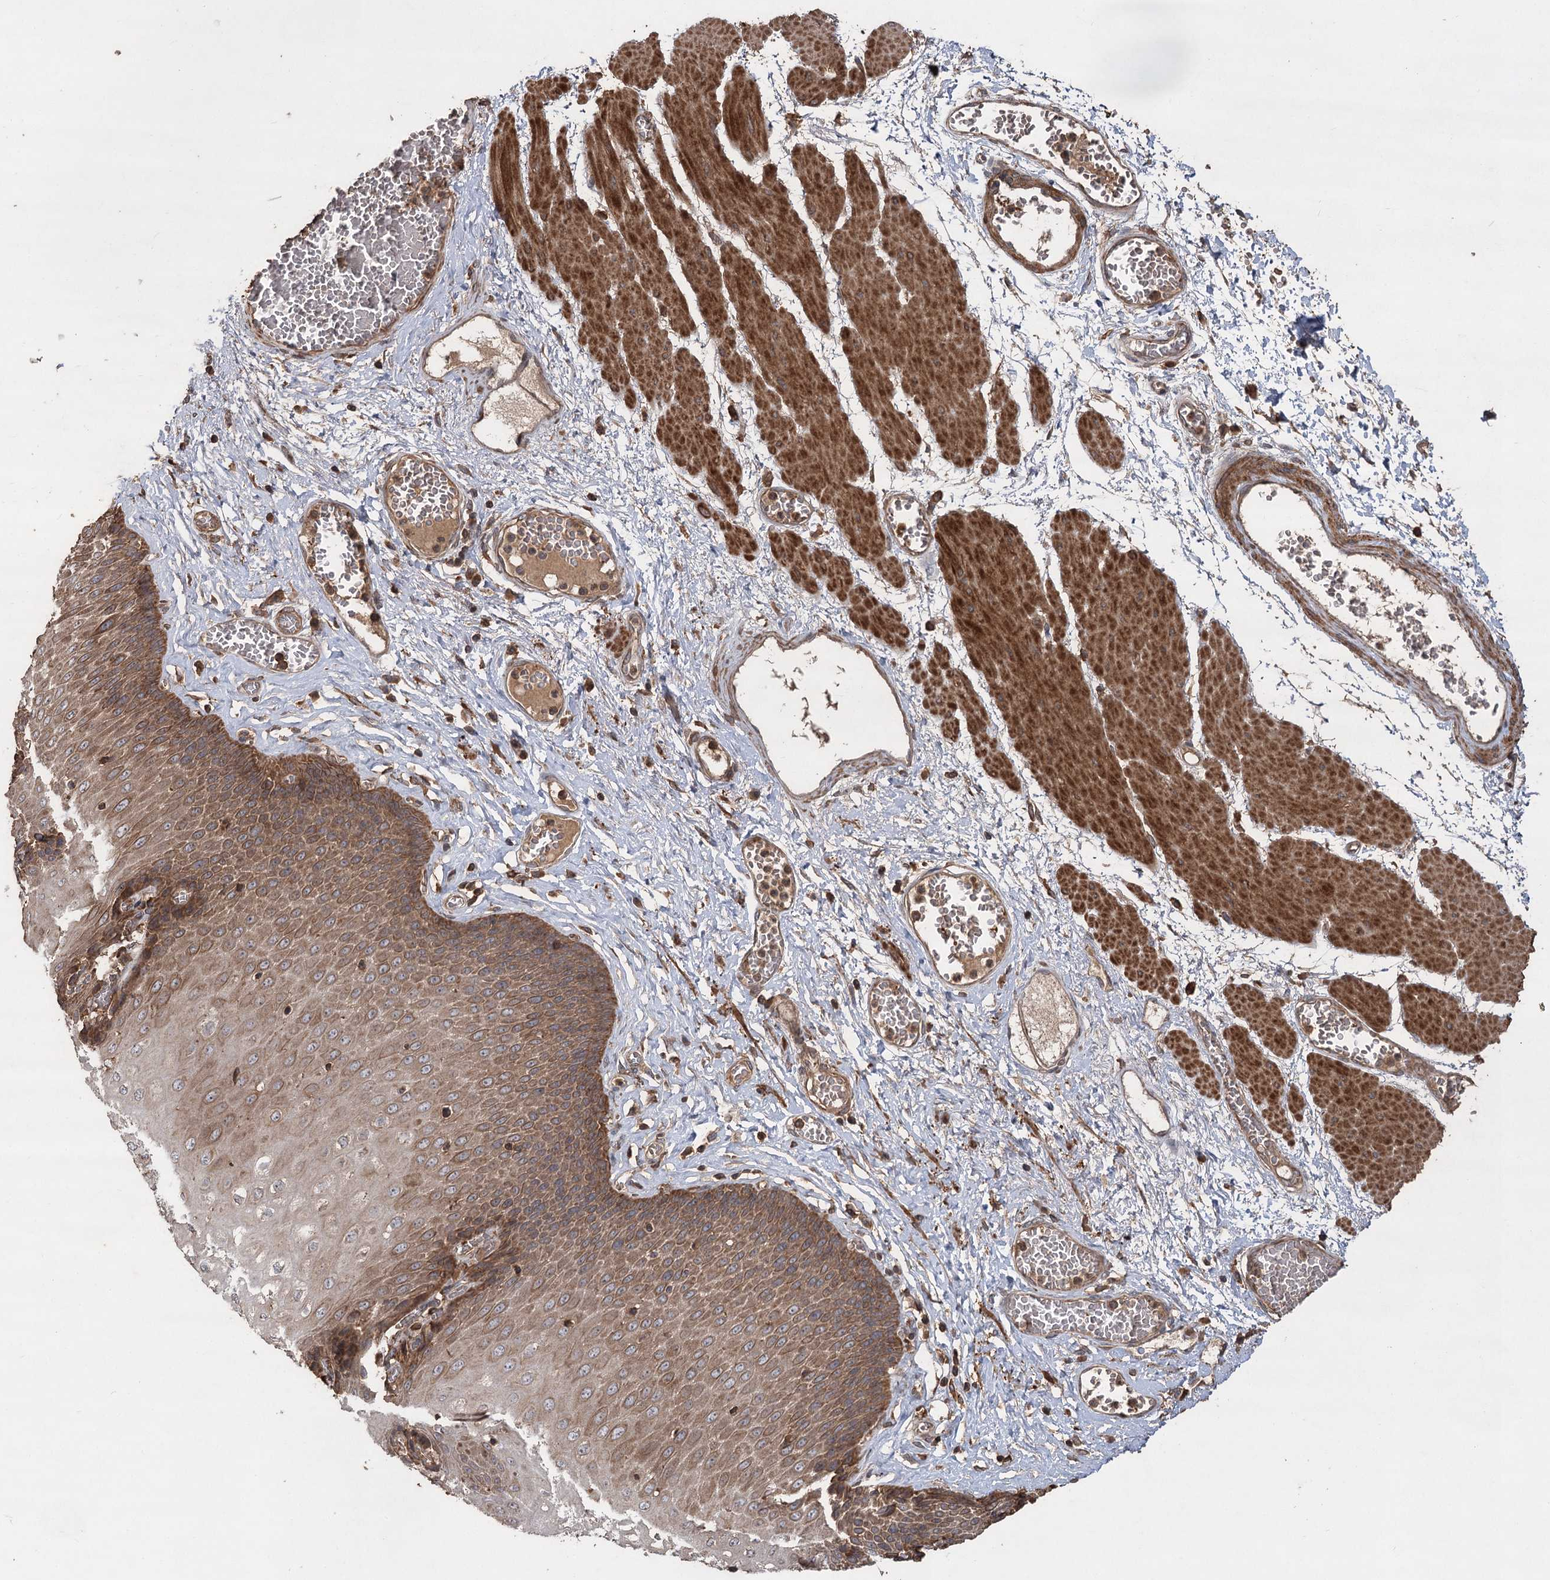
{"staining": {"intensity": "moderate", "quantity": ">75%", "location": "cytoplasmic/membranous"}, "tissue": "esophagus", "cell_type": "Squamous epithelial cells", "image_type": "normal", "snomed": [{"axis": "morphology", "description": "Normal tissue, NOS"}, {"axis": "topography", "description": "Esophagus"}], "caption": "Esophagus stained with a brown dye shows moderate cytoplasmic/membranous positive positivity in approximately >75% of squamous epithelial cells.", "gene": "PIK3C2A", "patient": {"sex": "male", "age": 60}}